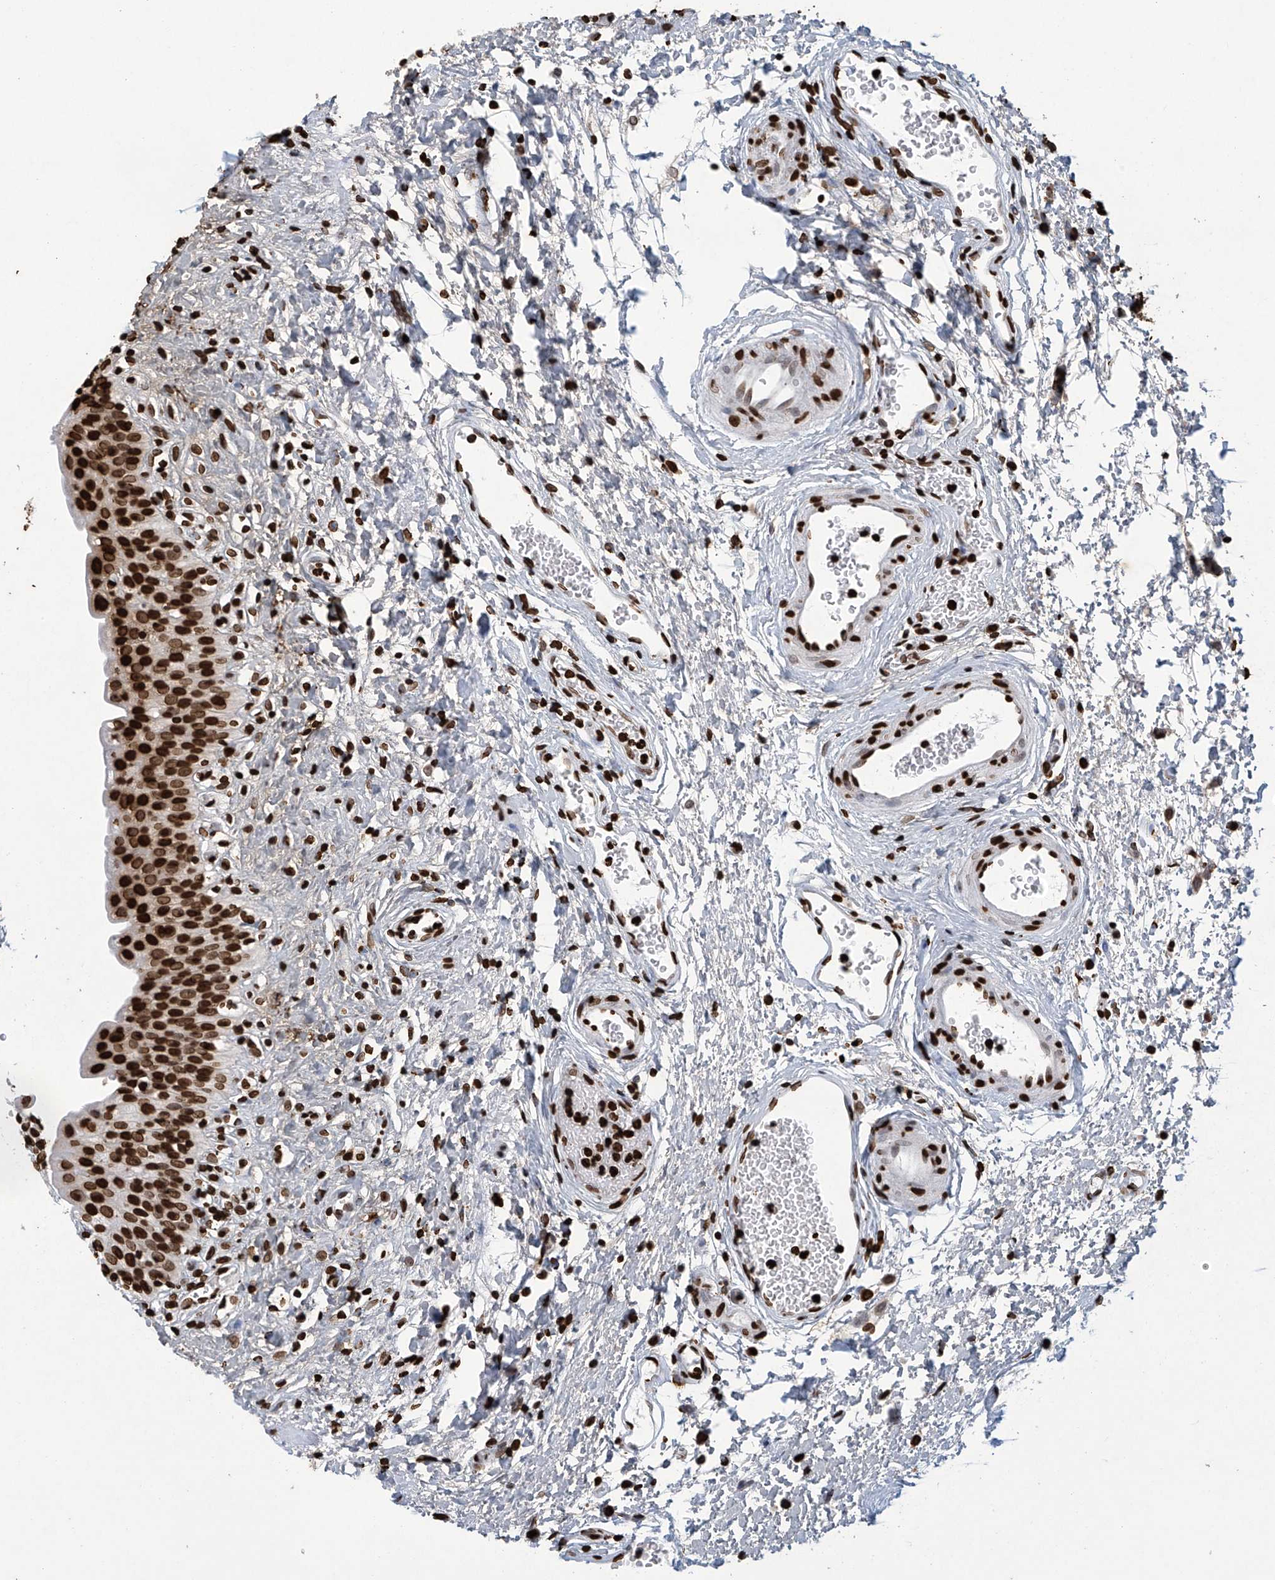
{"staining": {"intensity": "strong", "quantity": ">75%", "location": "nuclear"}, "tissue": "urinary bladder", "cell_type": "Urothelial cells", "image_type": "normal", "snomed": [{"axis": "morphology", "description": "Normal tissue, NOS"}, {"axis": "topography", "description": "Urinary bladder"}], "caption": "Immunohistochemistry (IHC) histopathology image of normal urinary bladder: human urinary bladder stained using immunohistochemistry (IHC) reveals high levels of strong protein expression localized specifically in the nuclear of urothelial cells, appearing as a nuclear brown color.", "gene": "H3", "patient": {"sex": "male", "age": 51}}